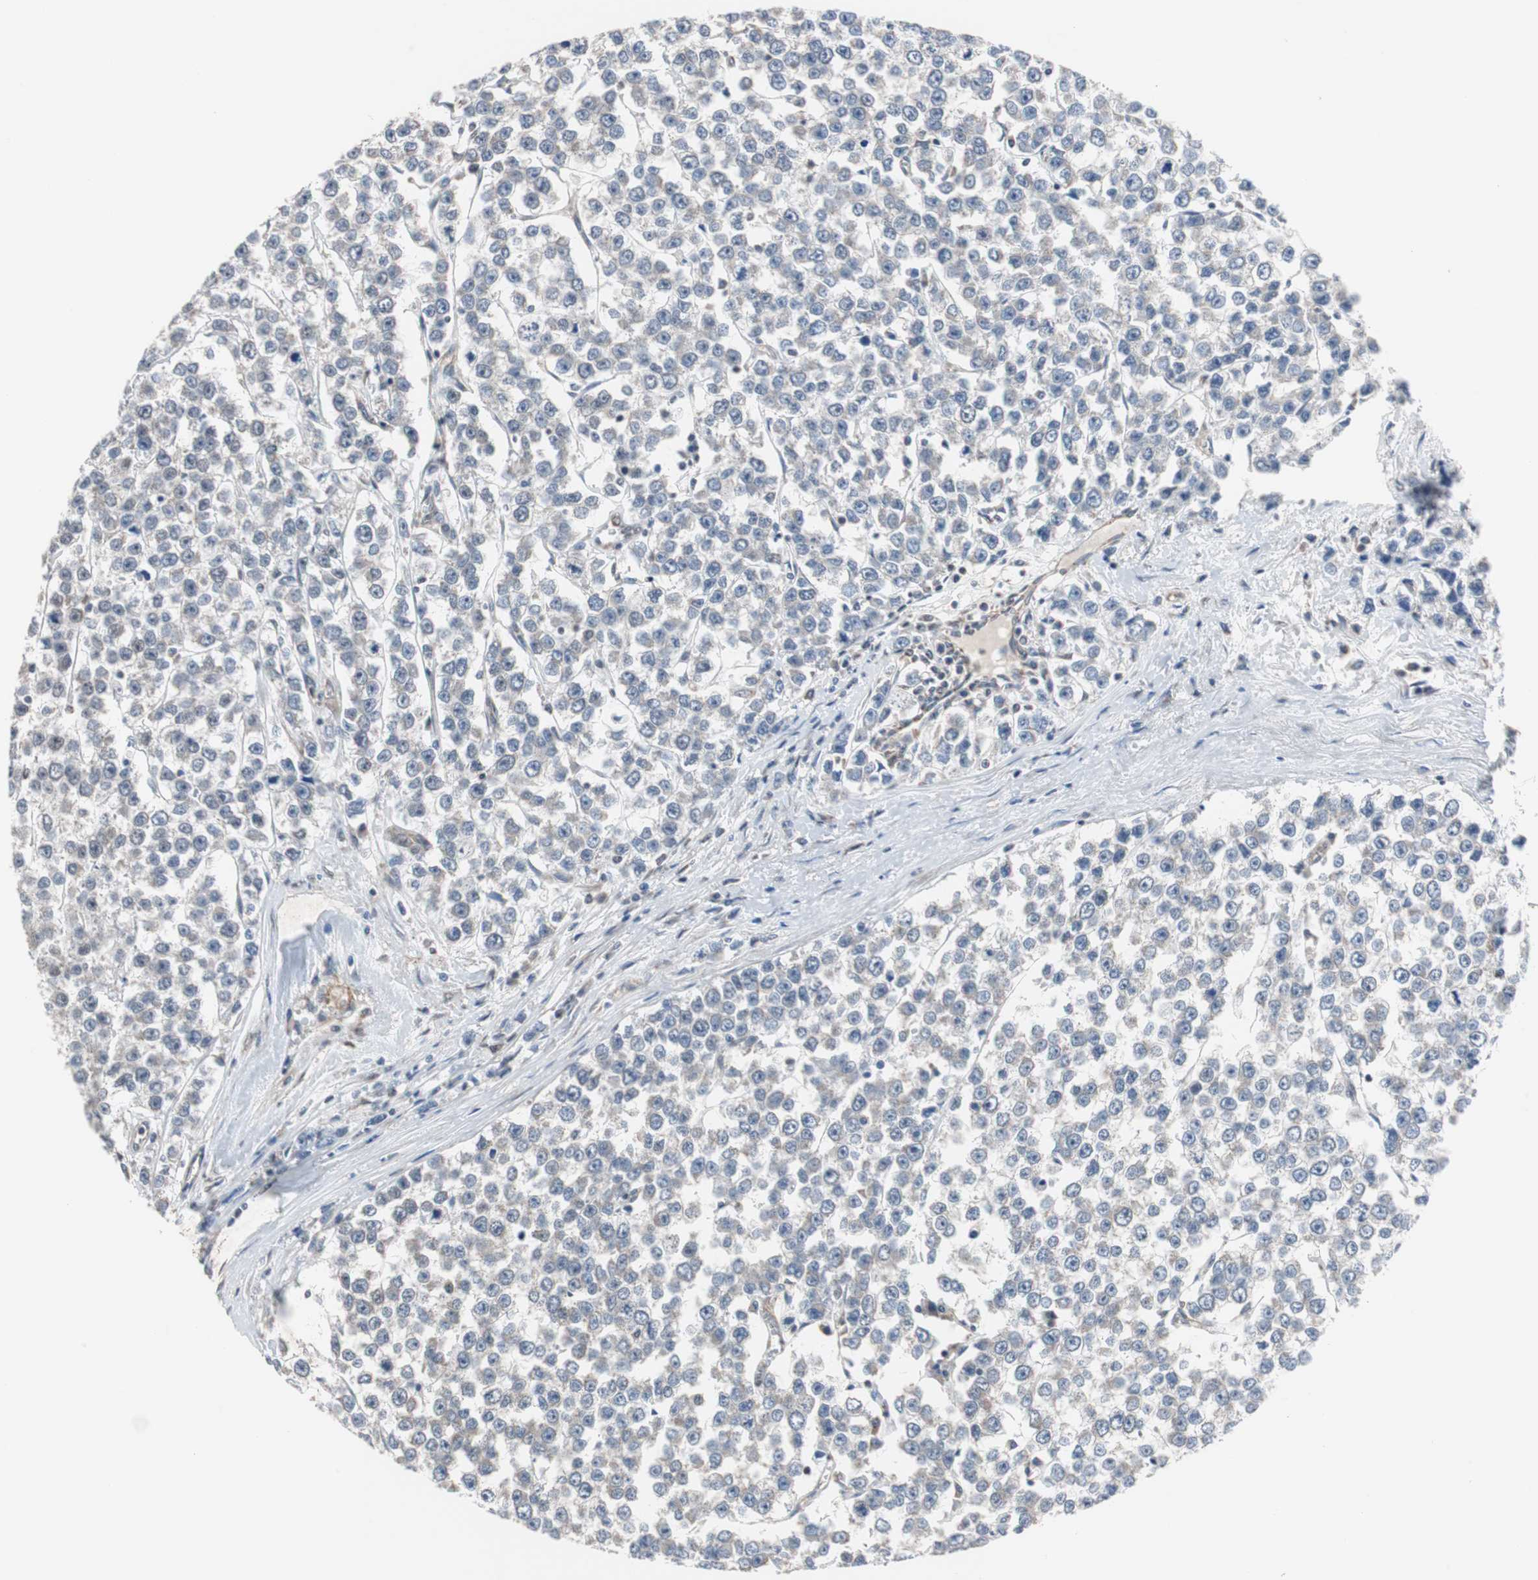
{"staining": {"intensity": "negative", "quantity": "none", "location": "none"}, "tissue": "testis cancer", "cell_type": "Tumor cells", "image_type": "cancer", "snomed": [{"axis": "morphology", "description": "Seminoma, NOS"}, {"axis": "morphology", "description": "Carcinoma, Embryonal, NOS"}, {"axis": "topography", "description": "Testis"}], "caption": "A high-resolution photomicrograph shows immunohistochemistry (IHC) staining of embryonal carcinoma (testis), which shows no significant expression in tumor cells.", "gene": "ZHX2", "patient": {"sex": "male", "age": 52}}